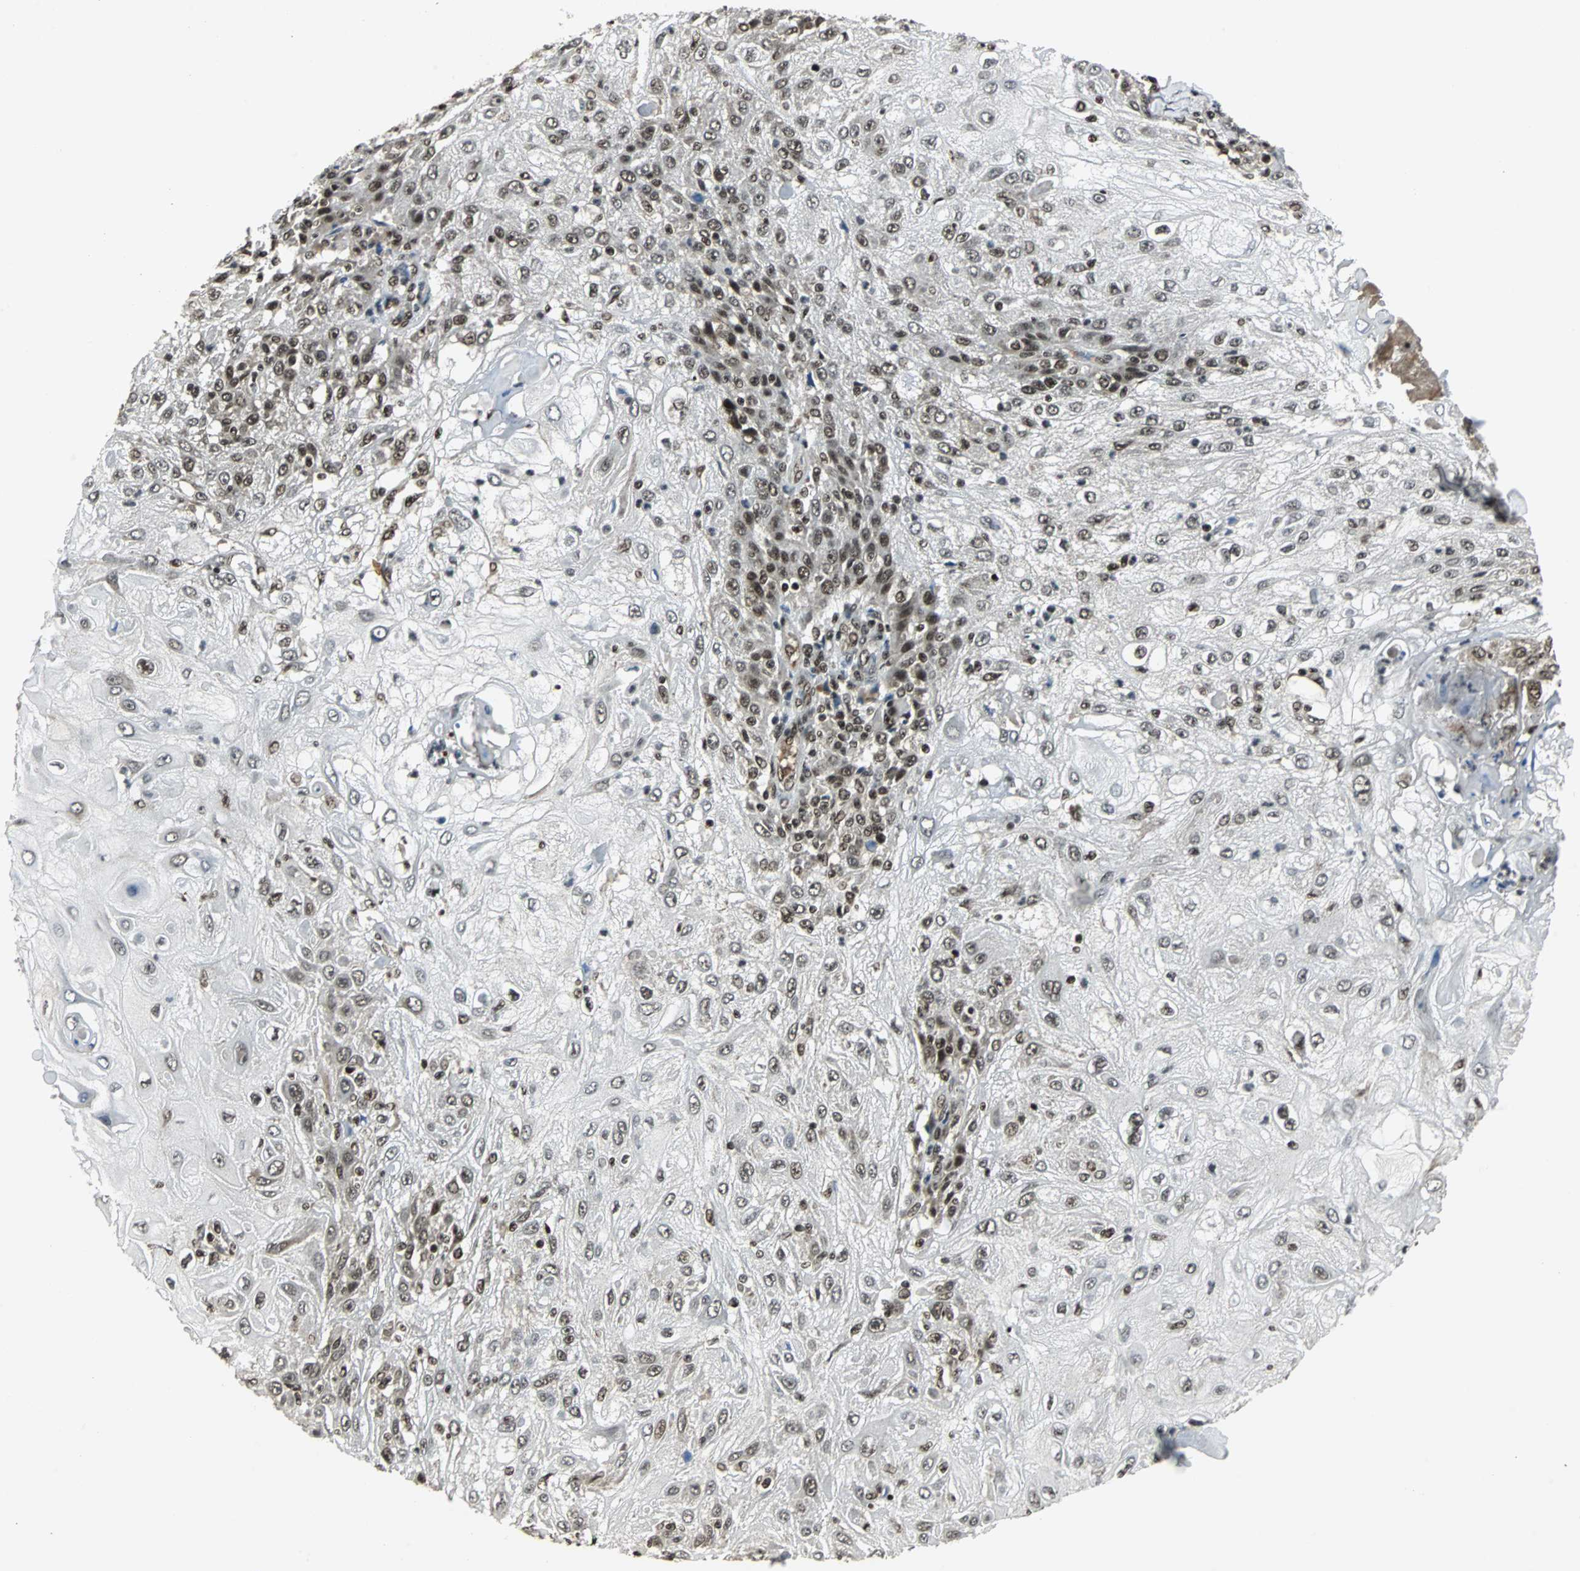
{"staining": {"intensity": "strong", "quantity": ">75%", "location": "nuclear"}, "tissue": "skin cancer", "cell_type": "Tumor cells", "image_type": "cancer", "snomed": [{"axis": "morphology", "description": "Normal tissue, NOS"}, {"axis": "morphology", "description": "Squamous cell carcinoma, NOS"}, {"axis": "topography", "description": "Skin"}], "caption": "IHC image of skin cancer (squamous cell carcinoma) stained for a protein (brown), which reveals high levels of strong nuclear positivity in about >75% of tumor cells.", "gene": "TAF5", "patient": {"sex": "female", "age": 83}}